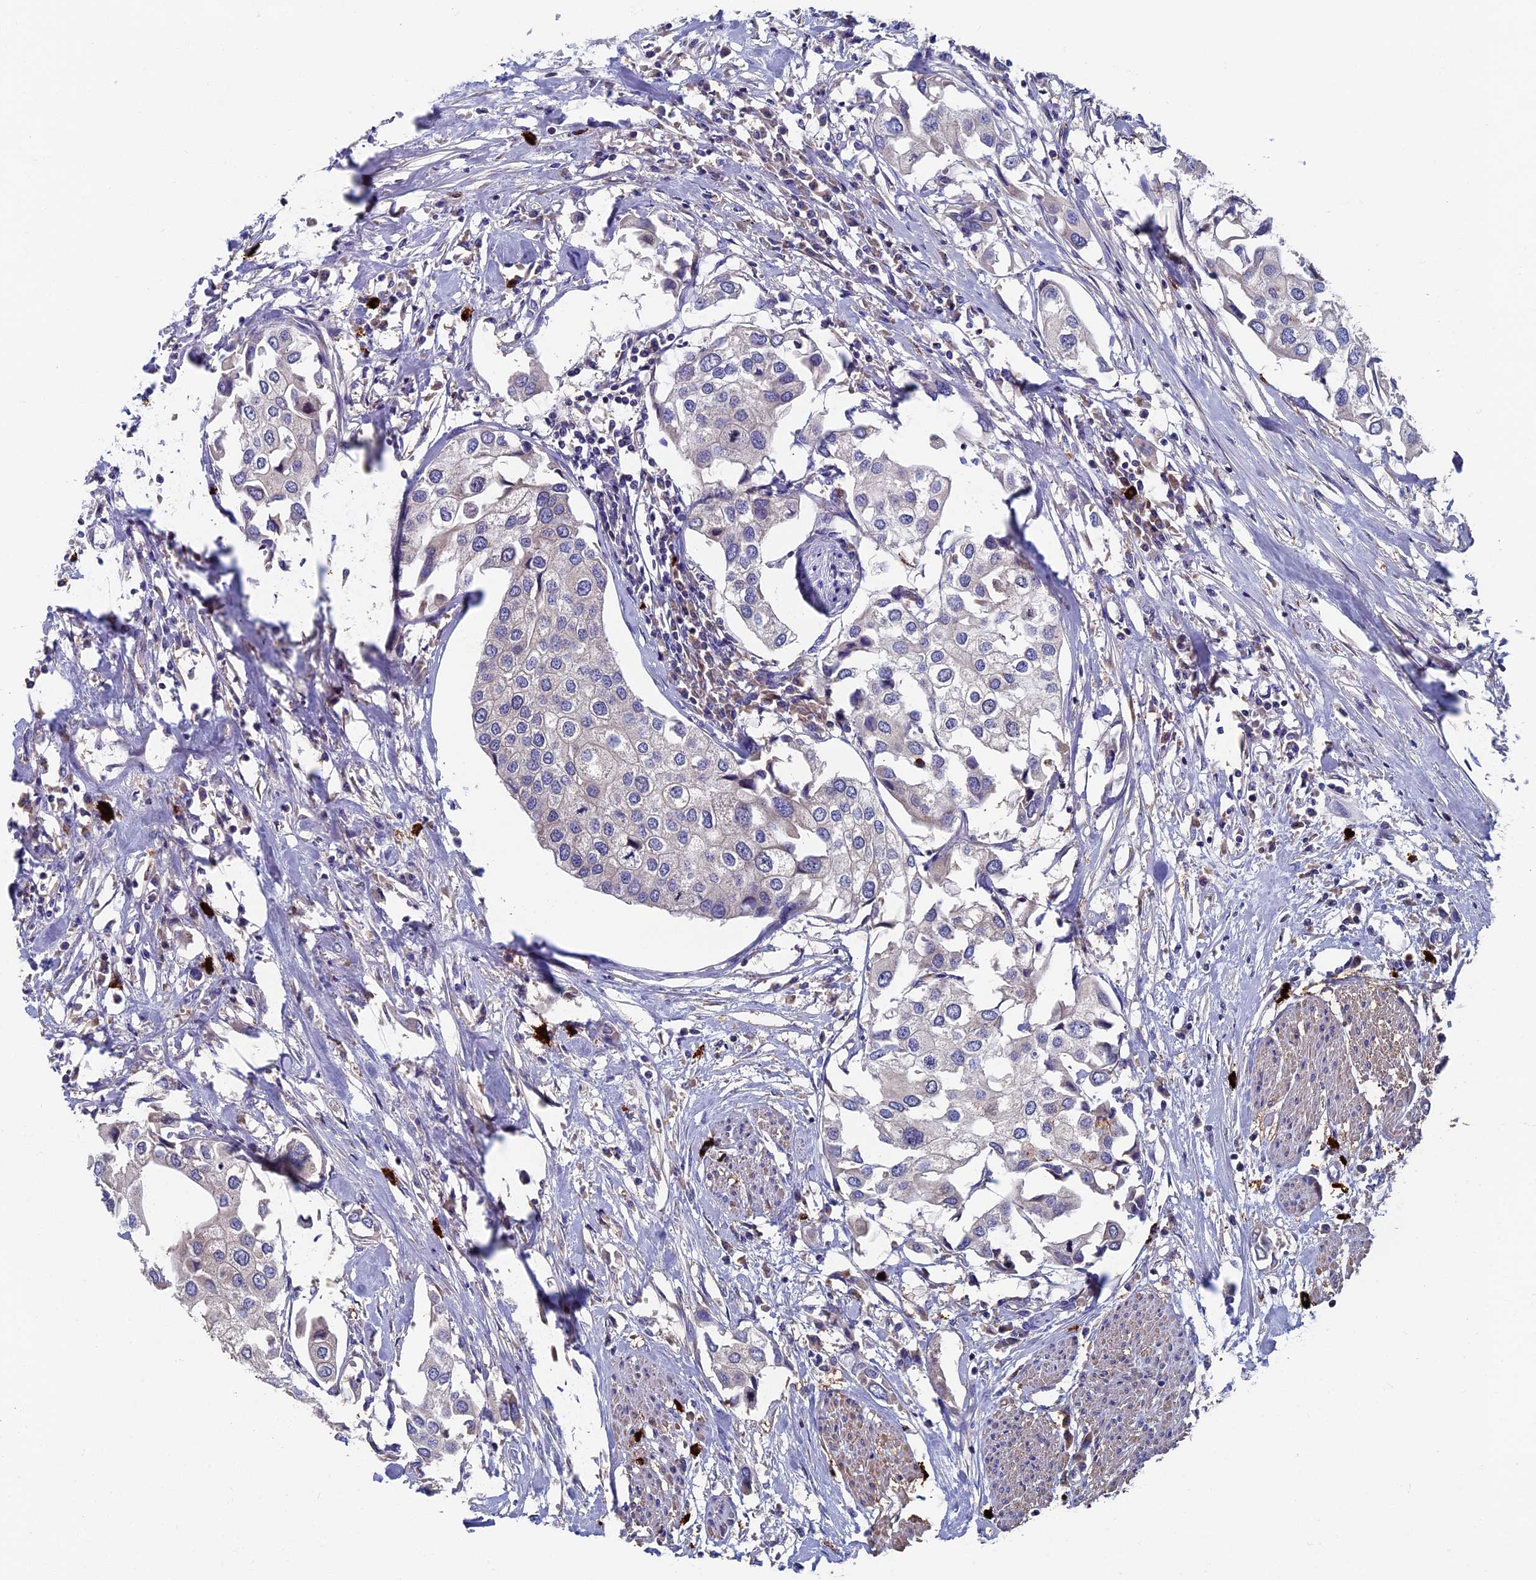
{"staining": {"intensity": "negative", "quantity": "none", "location": "none"}, "tissue": "urothelial cancer", "cell_type": "Tumor cells", "image_type": "cancer", "snomed": [{"axis": "morphology", "description": "Urothelial carcinoma, High grade"}, {"axis": "topography", "description": "Urinary bladder"}], "caption": "DAB (3,3'-diaminobenzidine) immunohistochemical staining of human urothelial cancer reveals no significant staining in tumor cells.", "gene": "TNK2", "patient": {"sex": "male", "age": 64}}